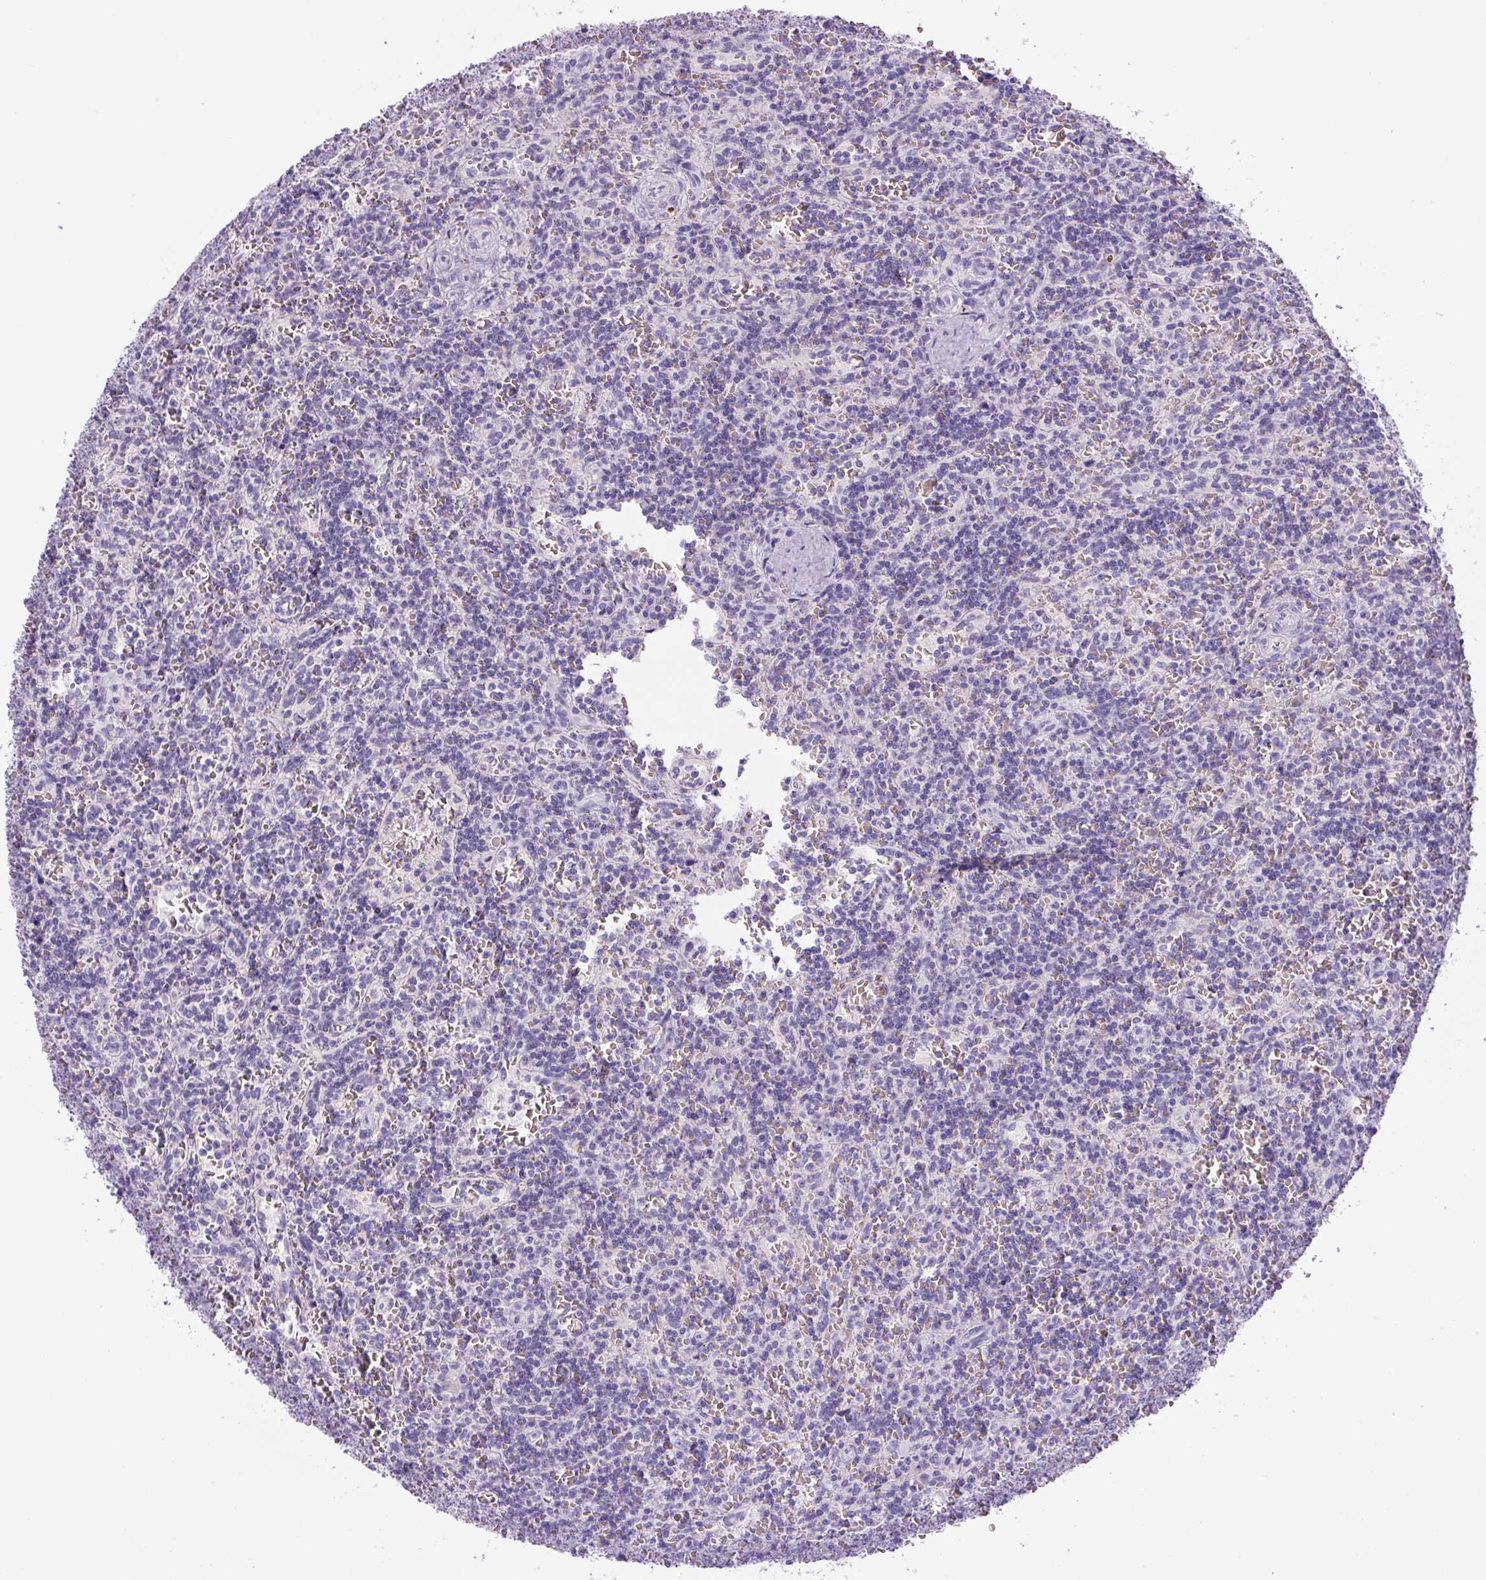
{"staining": {"intensity": "negative", "quantity": "none", "location": "none"}, "tissue": "lymphoma", "cell_type": "Tumor cells", "image_type": "cancer", "snomed": [{"axis": "morphology", "description": "Malignant lymphoma, non-Hodgkin's type, Low grade"}, {"axis": "topography", "description": "Spleen"}], "caption": "Micrograph shows no protein positivity in tumor cells of malignant lymphoma, non-Hodgkin's type (low-grade) tissue.", "gene": "RSPO4", "patient": {"sex": "male", "age": 73}}